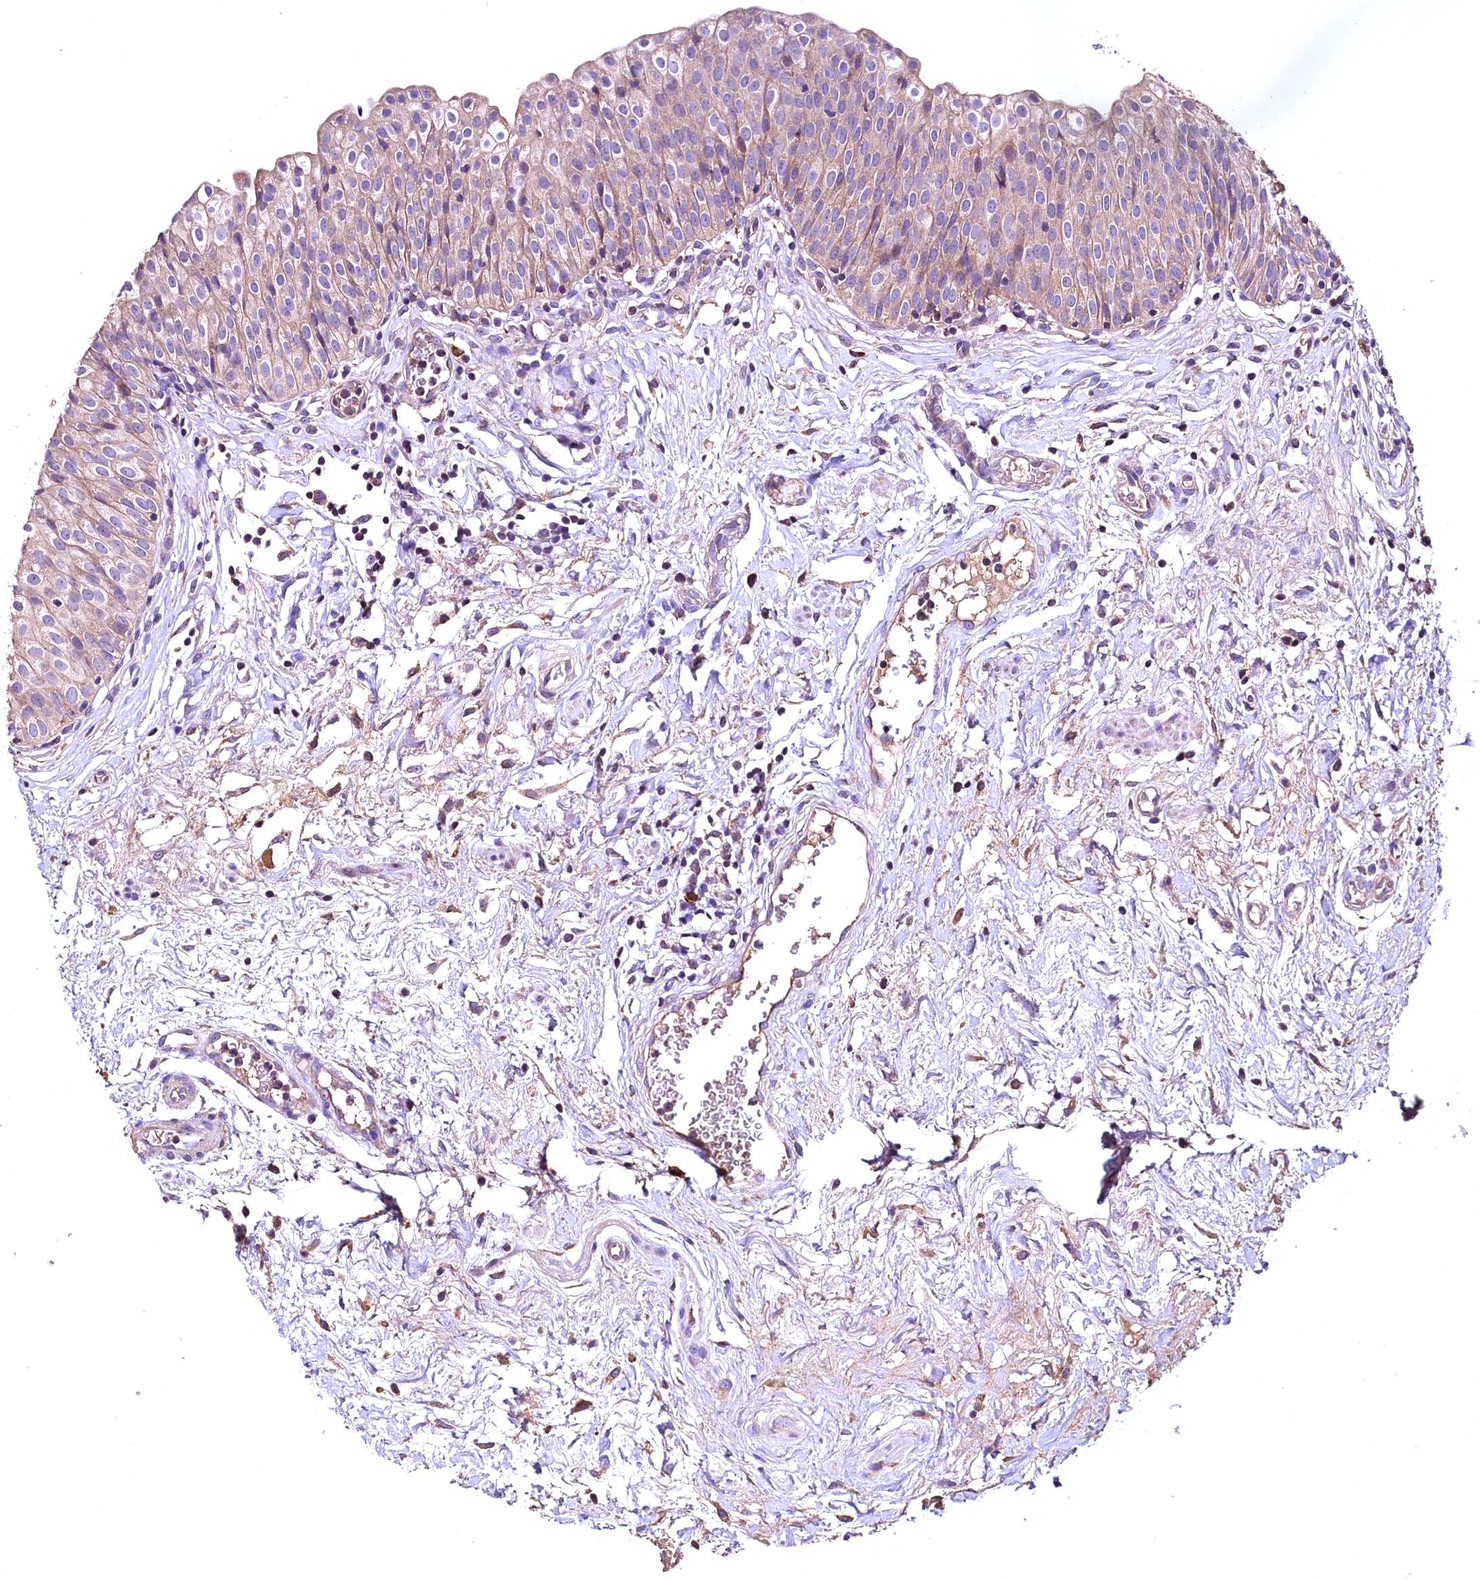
{"staining": {"intensity": "weak", "quantity": ">75%", "location": "cytoplasmic/membranous"}, "tissue": "urinary bladder", "cell_type": "Urothelial cells", "image_type": "normal", "snomed": [{"axis": "morphology", "description": "Normal tissue, NOS"}, {"axis": "topography", "description": "Urinary bladder"}], "caption": "A micrograph of human urinary bladder stained for a protein demonstrates weak cytoplasmic/membranous brown staining in urothelial cells. (brown staining indicates protein expression, while blue staining denotes nuclei).", "gene": "ENKD1", "patient": {"sex": "male", "age": 55}}